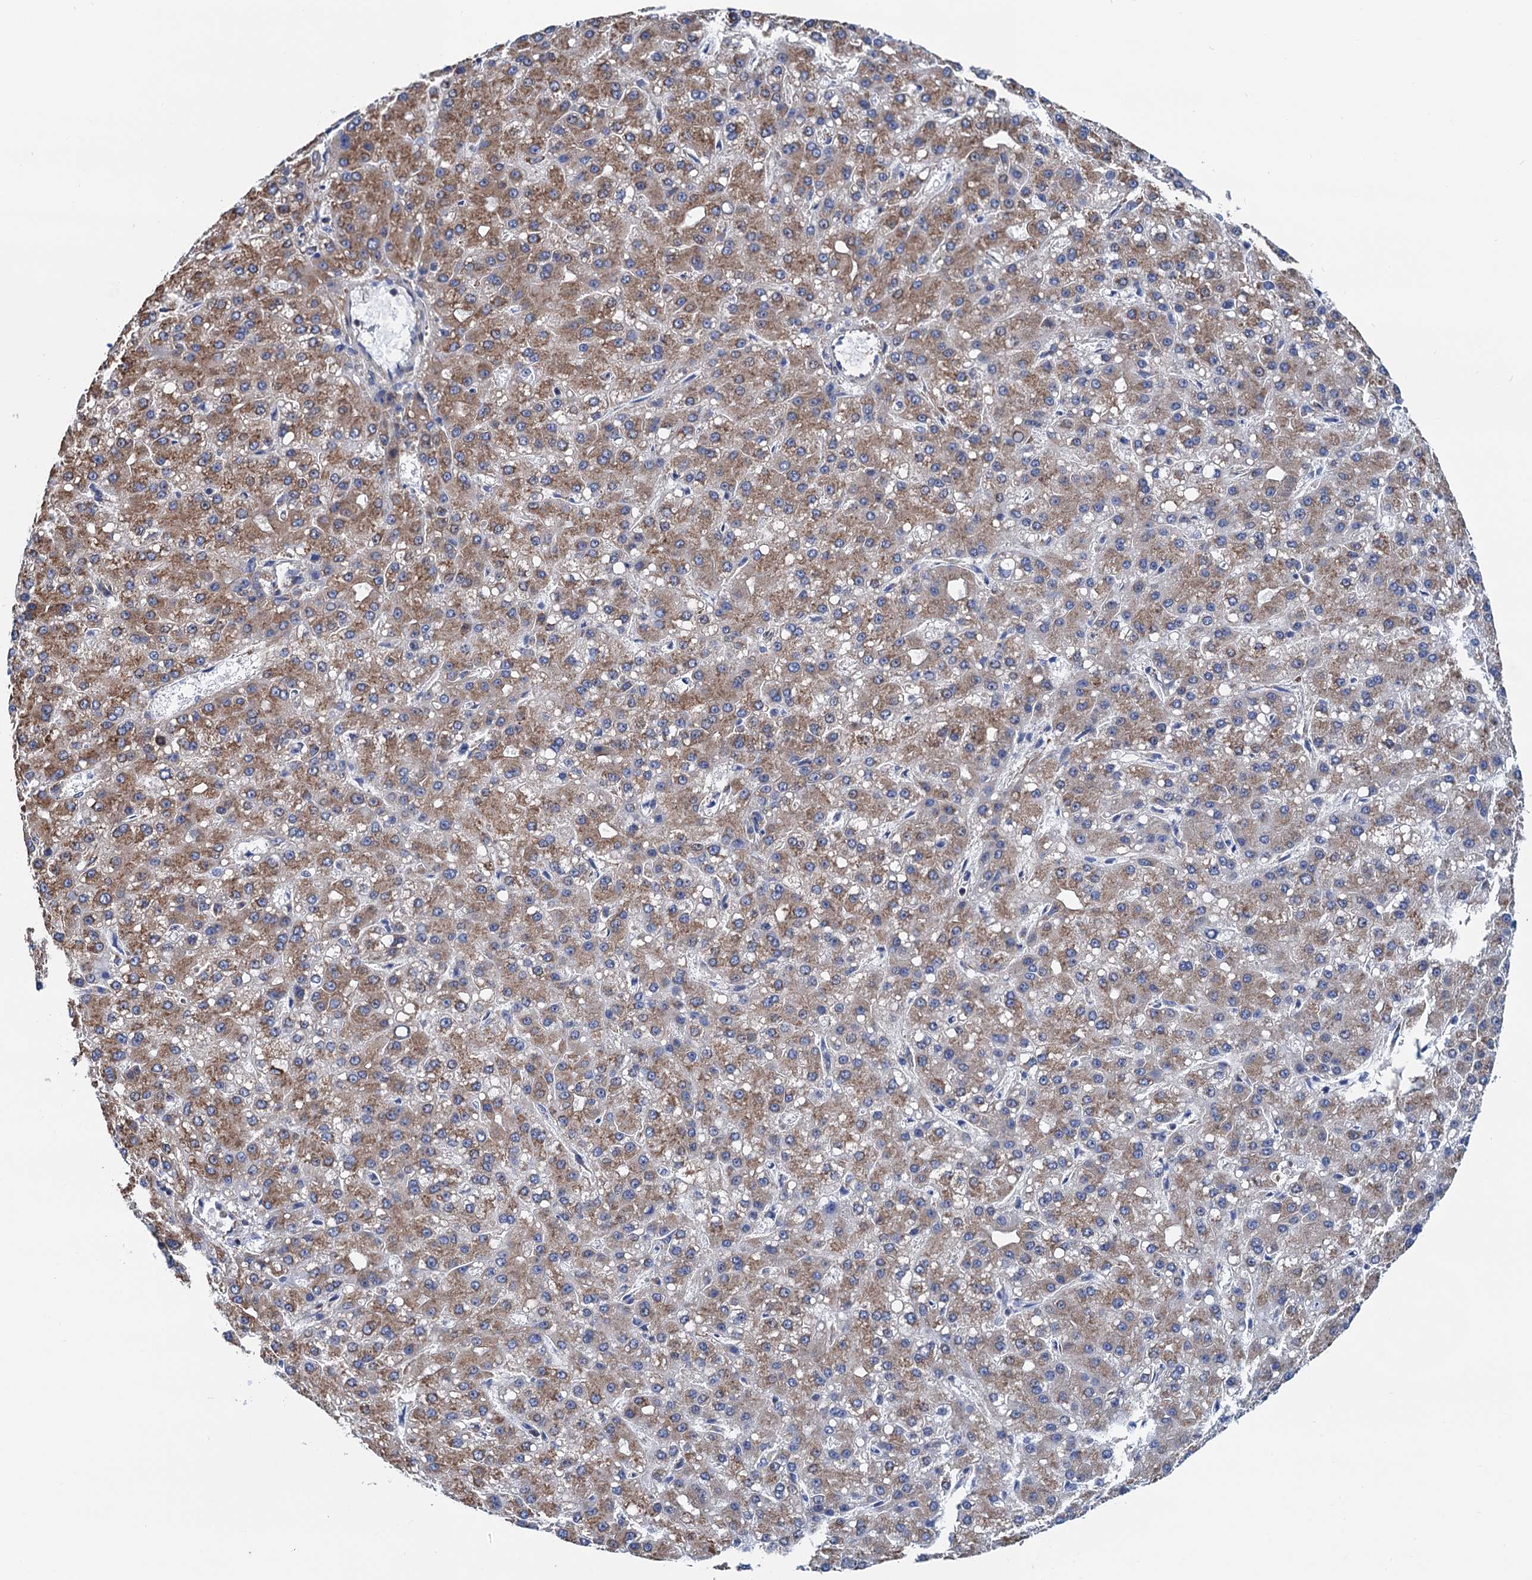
{"staining": {"intensity": "moderate", "quantity": ">75%", "location": "cytoplasmic/membranous"}, "tissue": "liver cancer", "cell_type": "Tumor cells", "image_type": "cancer", "snomed": [{"axis": "morphology", "description": "Carcinoma, Hepatocellular, NOS"}, {"axis": "topography", "description": "Liver"}], "caption": "Immunohistochemistry histopathology image of hepatocellular carcinoma (liver) stained for a protein (brown), which exhibits medium levels of moderate cytoplasmic/membranous positivity in approximately >75% of tumor cells.", "gene": "SLC12A7", "patient": {"sex": "male", "age": 67}}